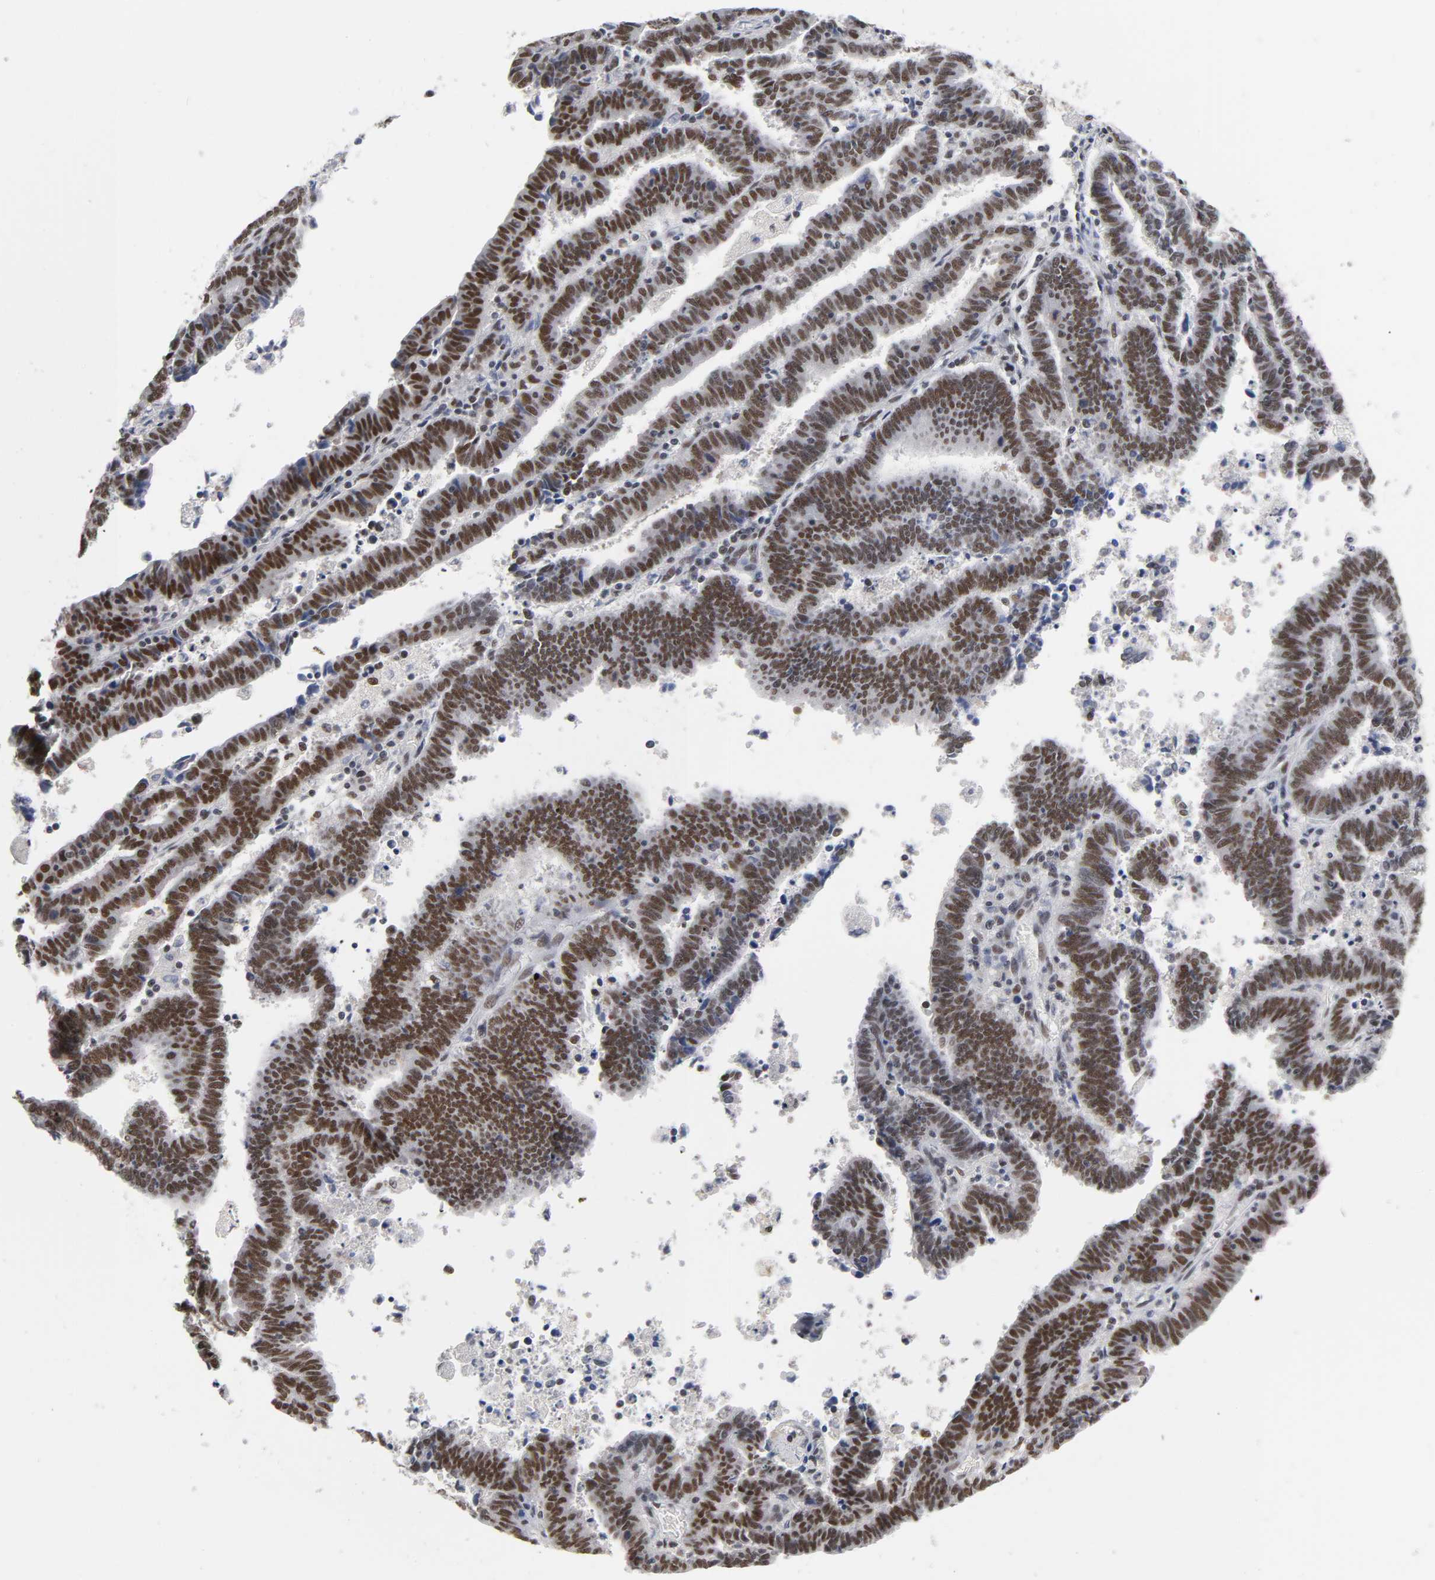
{"staining": {"intensity": "strong", "quantity": ">75%", "location": "nuclear"}, "tissue": "endometrial cancer", "cell_type": "Tumor cells", "image_type": "cancer", "snomed": [{"axis": "morphology", "description": "Adenocarcinoma, NOS"}, {"axis": "topography", "description": "Uterus"}], "caption": "This is an image of immunohistochemistry staining of adenocarcinoma (endometrial), which shows strong expression in the nuclear of tumor cells.", "gene": "TRIM33", "patient": {"sex": "female", "age": 83}}